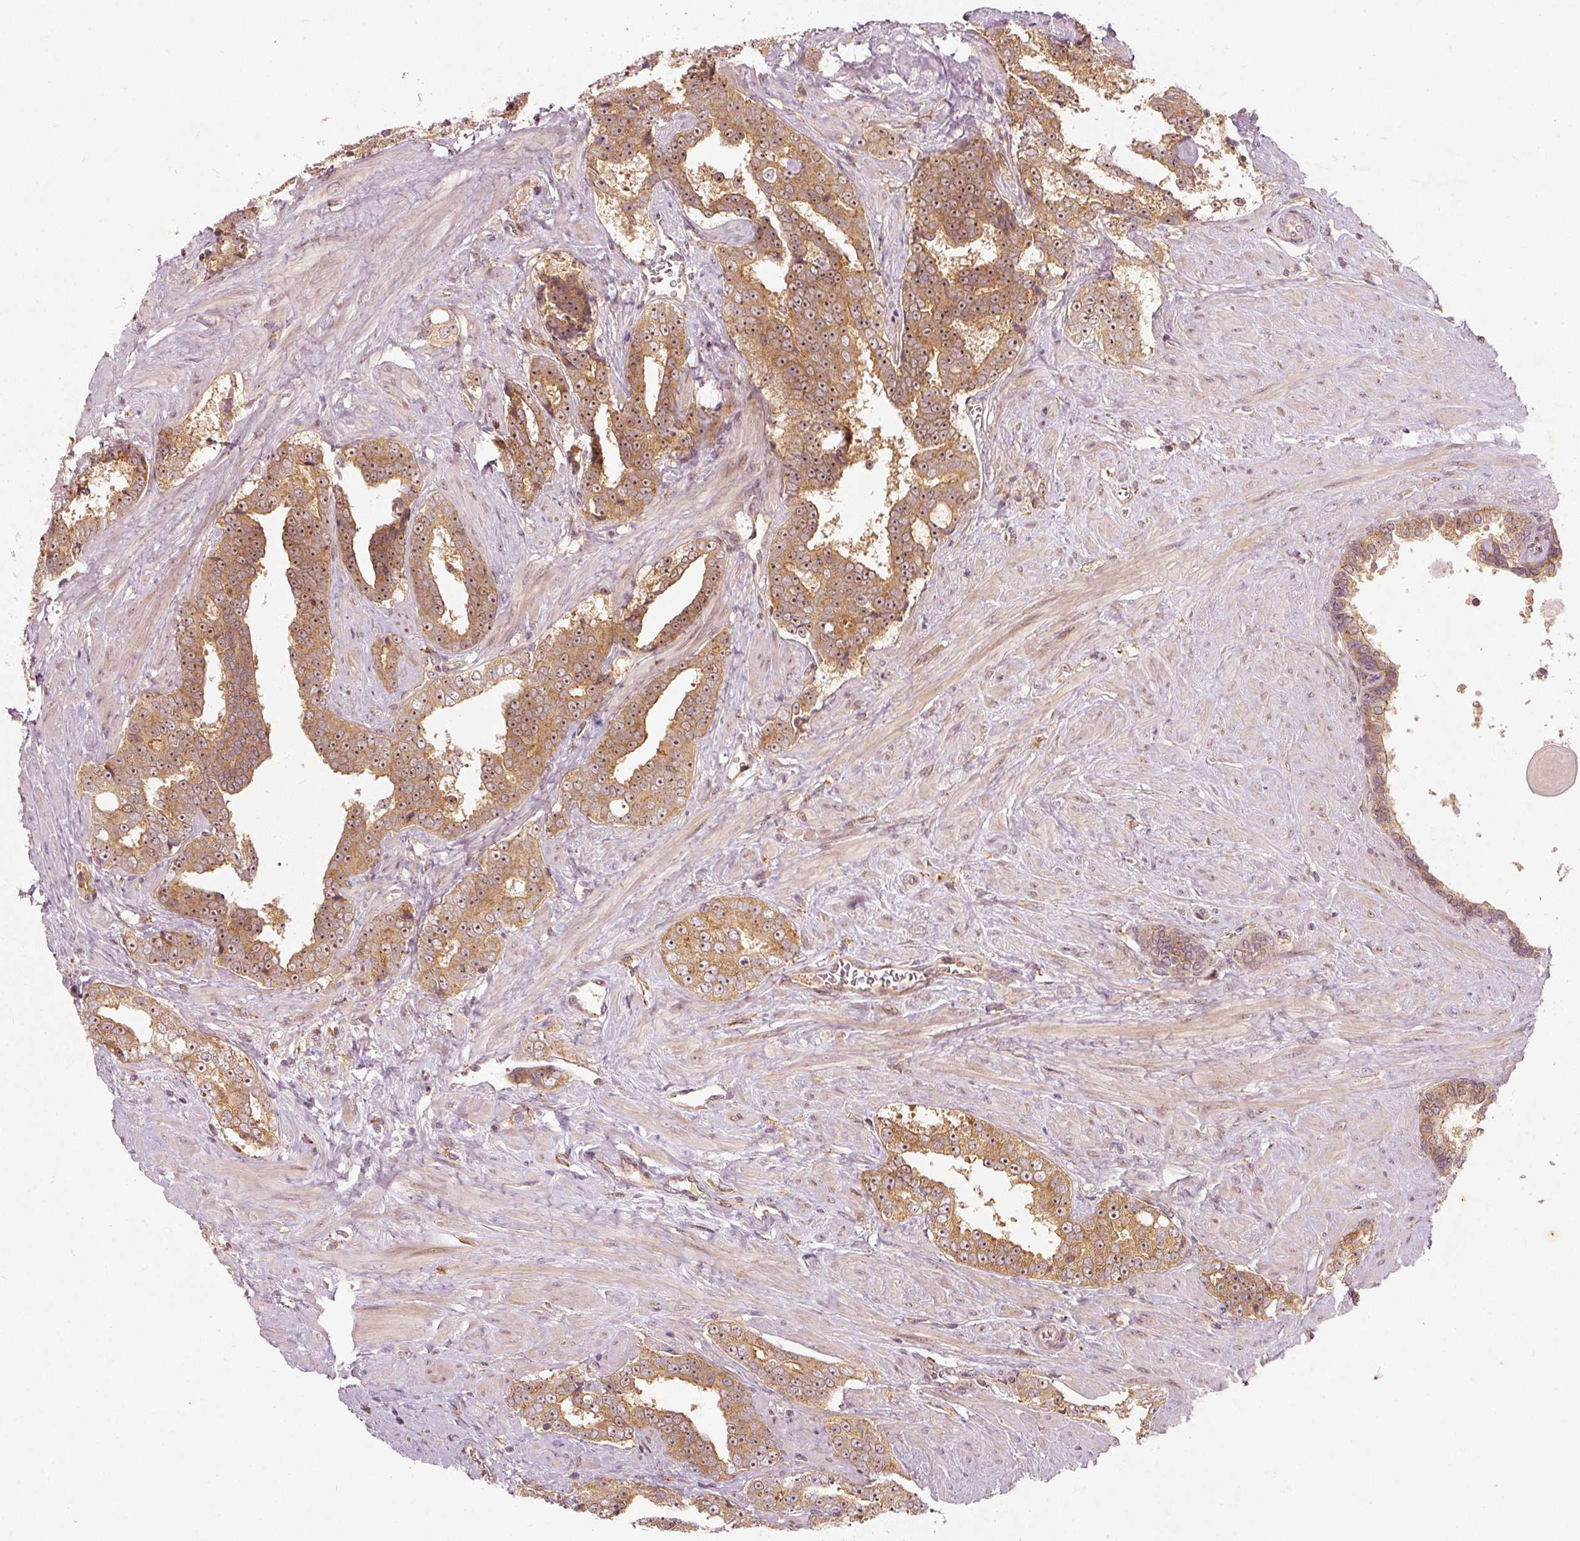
{"staining": {"intensity": "moderate", "quantity": ">75%", "location": "cytoplasmic/membranous,nuclear"}, "tissue": "prostate cancer", "cell_type": "Tumor cells", "image_type": "cancer", "snomed": [{"axis": "morphology", "description": "Adenocarcinoma, High grade"}, {"axis": "topography", "description": "Prostate"}], "caption": "The photomicrograph shows a brown stain indicating the presence of a protein in the cytoplasmic/membranous and nuclear of tumor cells in adenocarcinoma (high-grade) (prostate). (DAB IHC with brightfield microscopy, high magnification).", "gene": "ZNF580", "patient": {"sex": "male", "age": 67}}